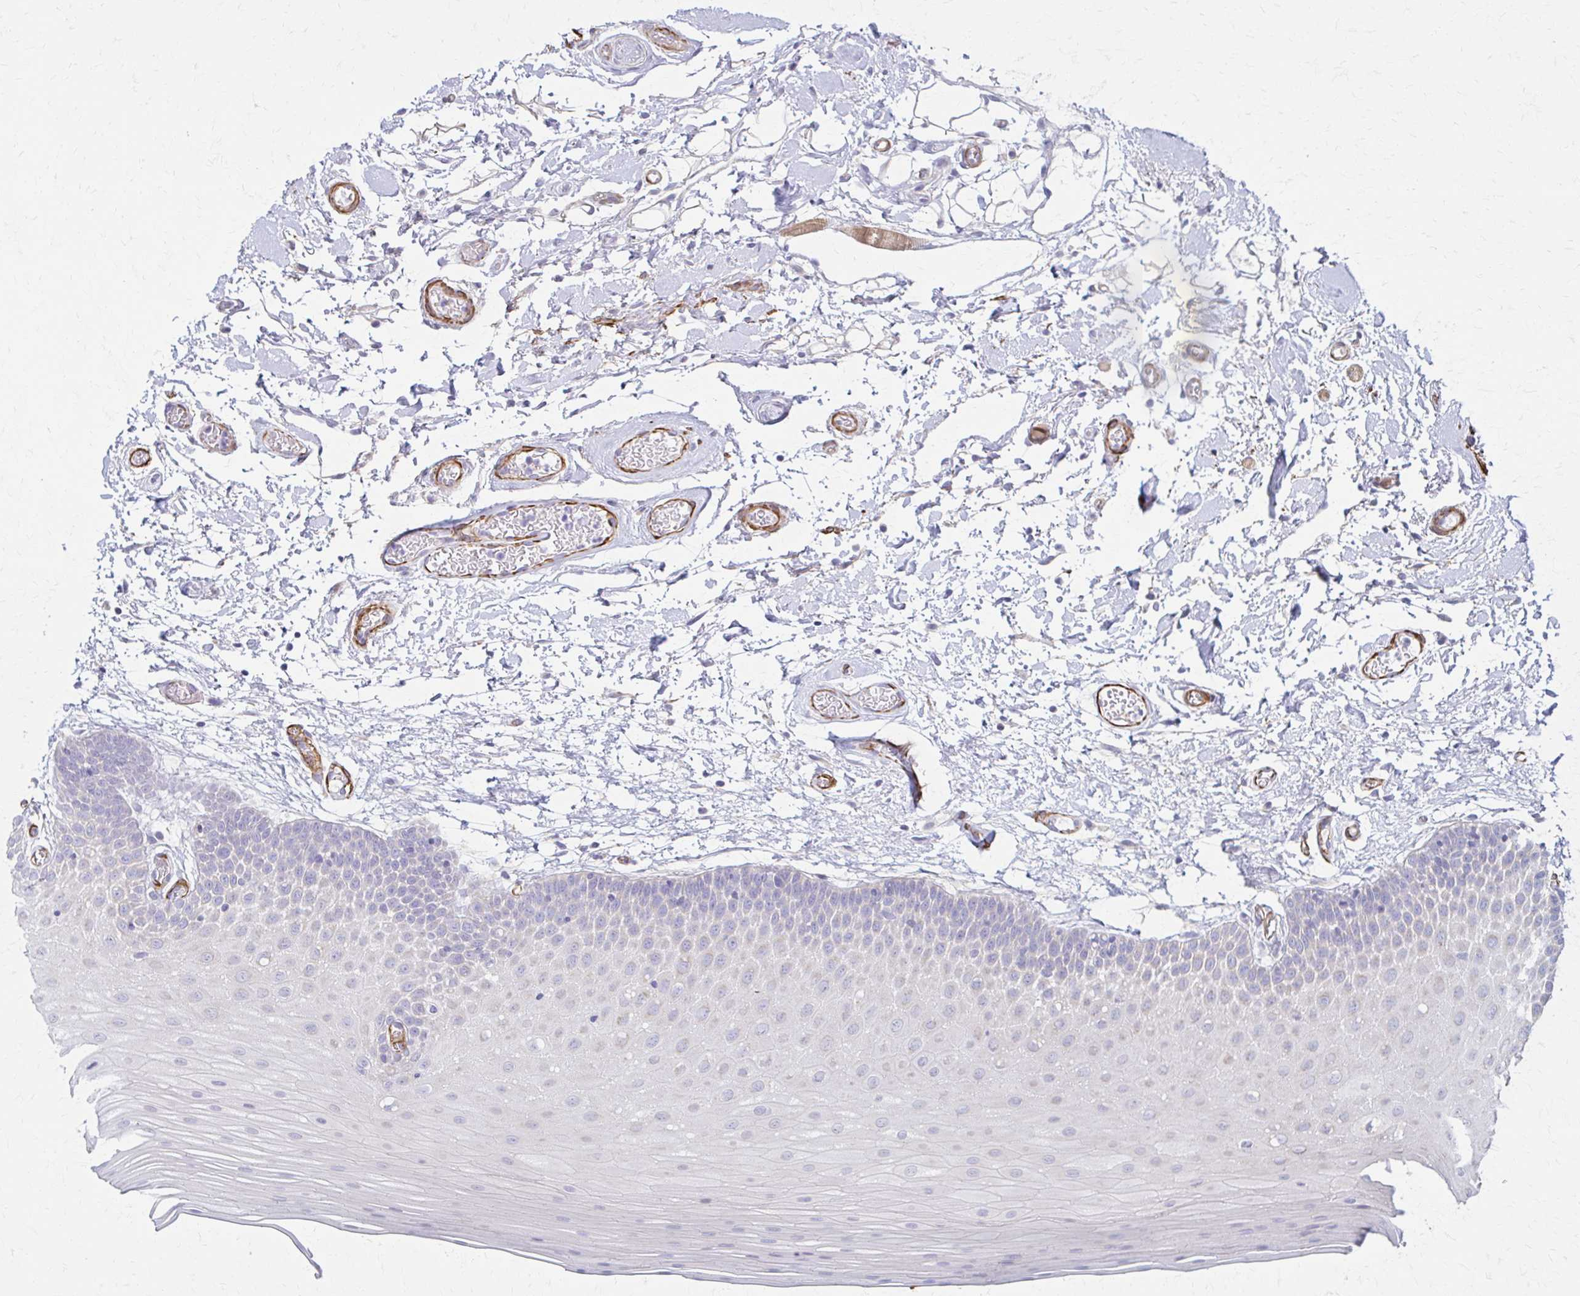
{"staining": {"intensity": "negative", "quantity": "none", "location": "none"}, "tissue": "oral mucosa", "cell_type": "Squamous epithelial cells", "image_type": "normal", "snomed": [{"axis": "morphology", "description": "Normal tissue, NOS"}, {"axis": "morphology", "description": "Squamous cell carcinoma, NOS"}, {"axis": "topography", "description": "Oral tissue"}, {"axis": "topography", "description": "Tounge, NOS"}, {"axis": "topography", "description": "Head-Neck"}], "caption": "Immunohistochemistry photomicrograph of normal human oral mucosa stained for a protein (brown), which exhibits no positivity in squamous epithelial cells.", "gene": "TIMMDC1", "patient": {"sex": "male", "age": 62}}